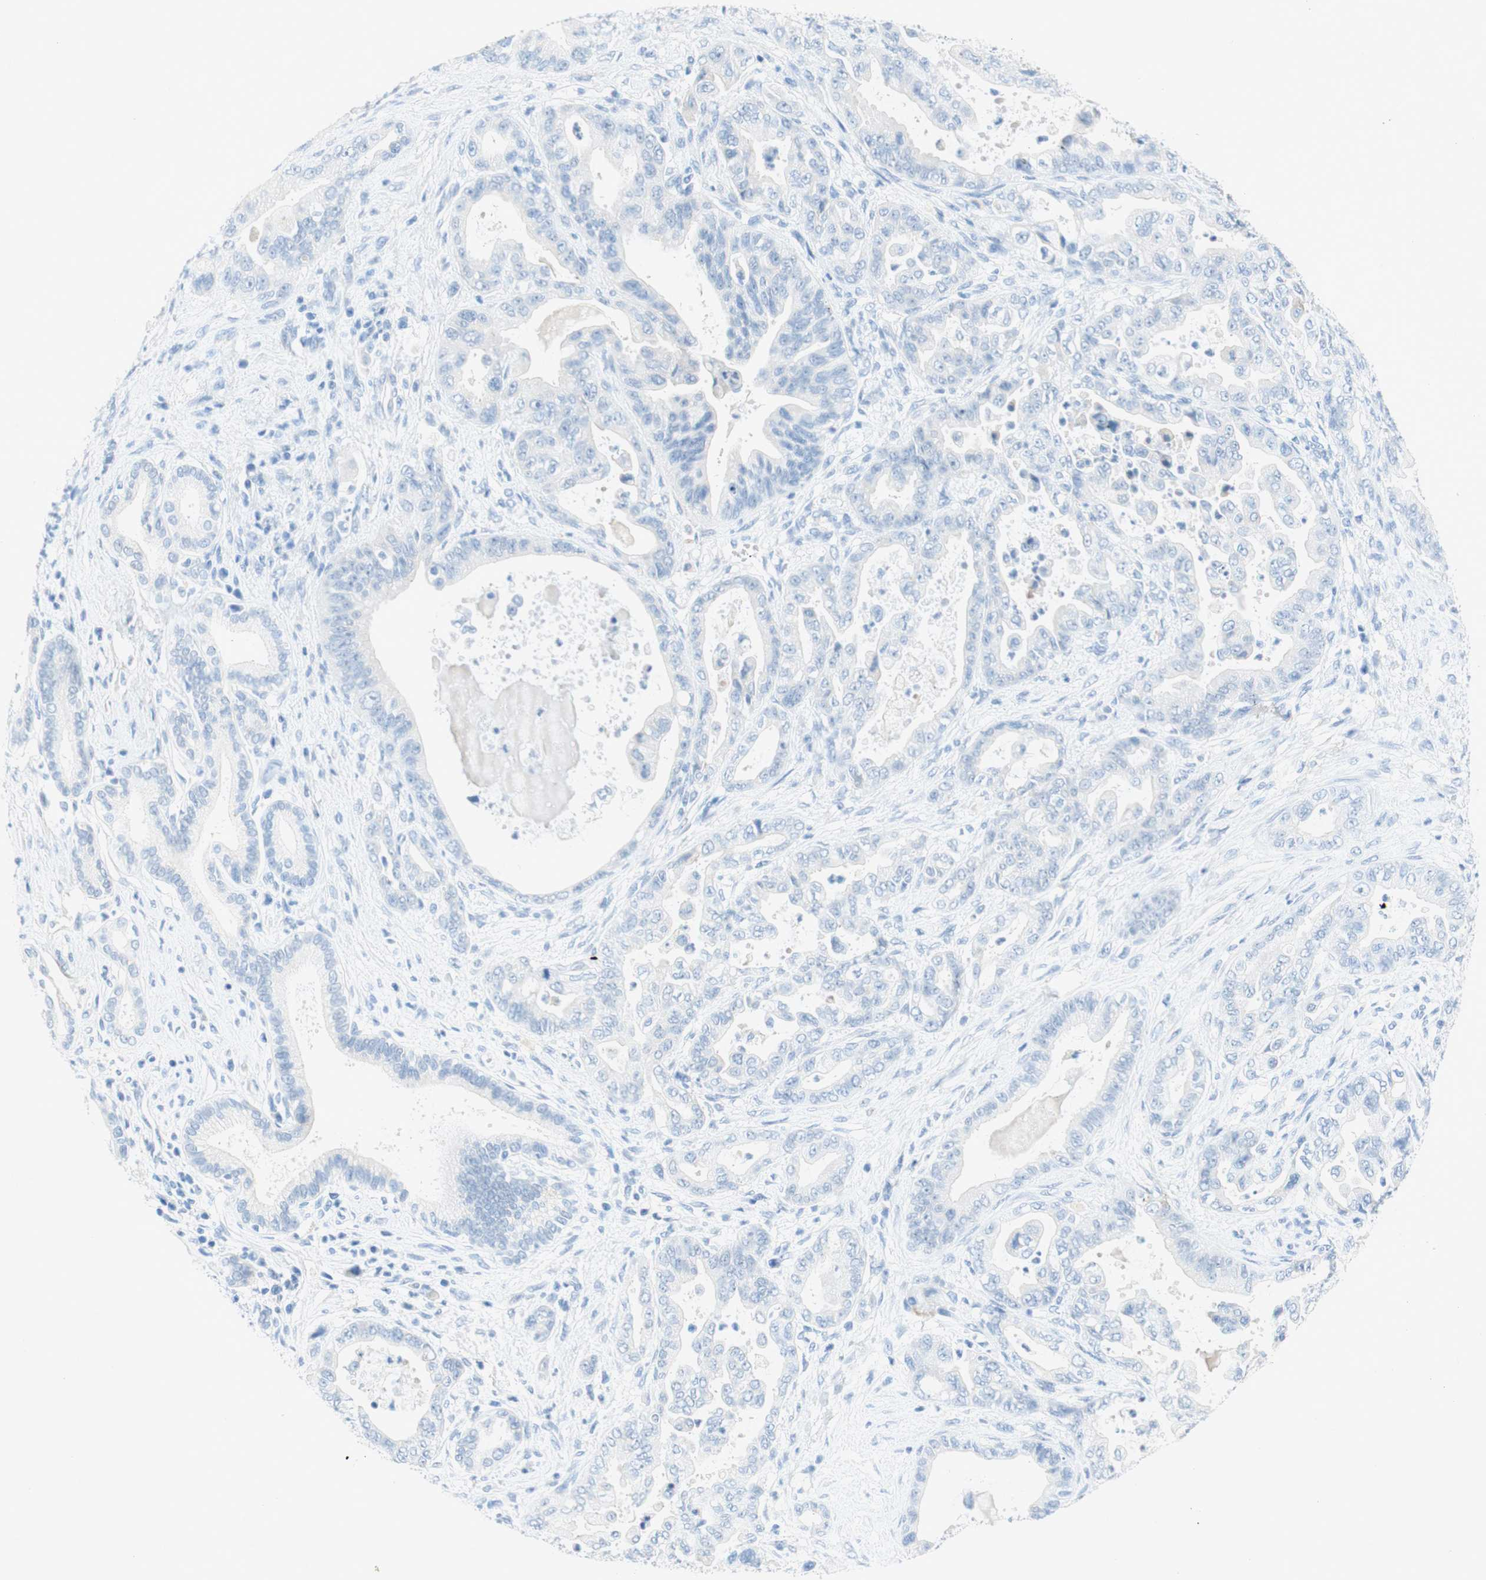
{"staining": {"intensity": "negative", "quantity": "none", "location": "none"}, "tissue": "pancreatic cancer", "cell_type": "Tumor cells", "image_type": "cancer", "snomed": [{"axis": "morphology", "description": "Adenocarcinoma, NOS"}, {"axis": "topography", "description": "Pancreas"}], "caption": "Tumor cells show no significant protein staining in pancreatic cancer.", "gene": "POLR2J3", "patient": {"sex": "male", "age": 70}}